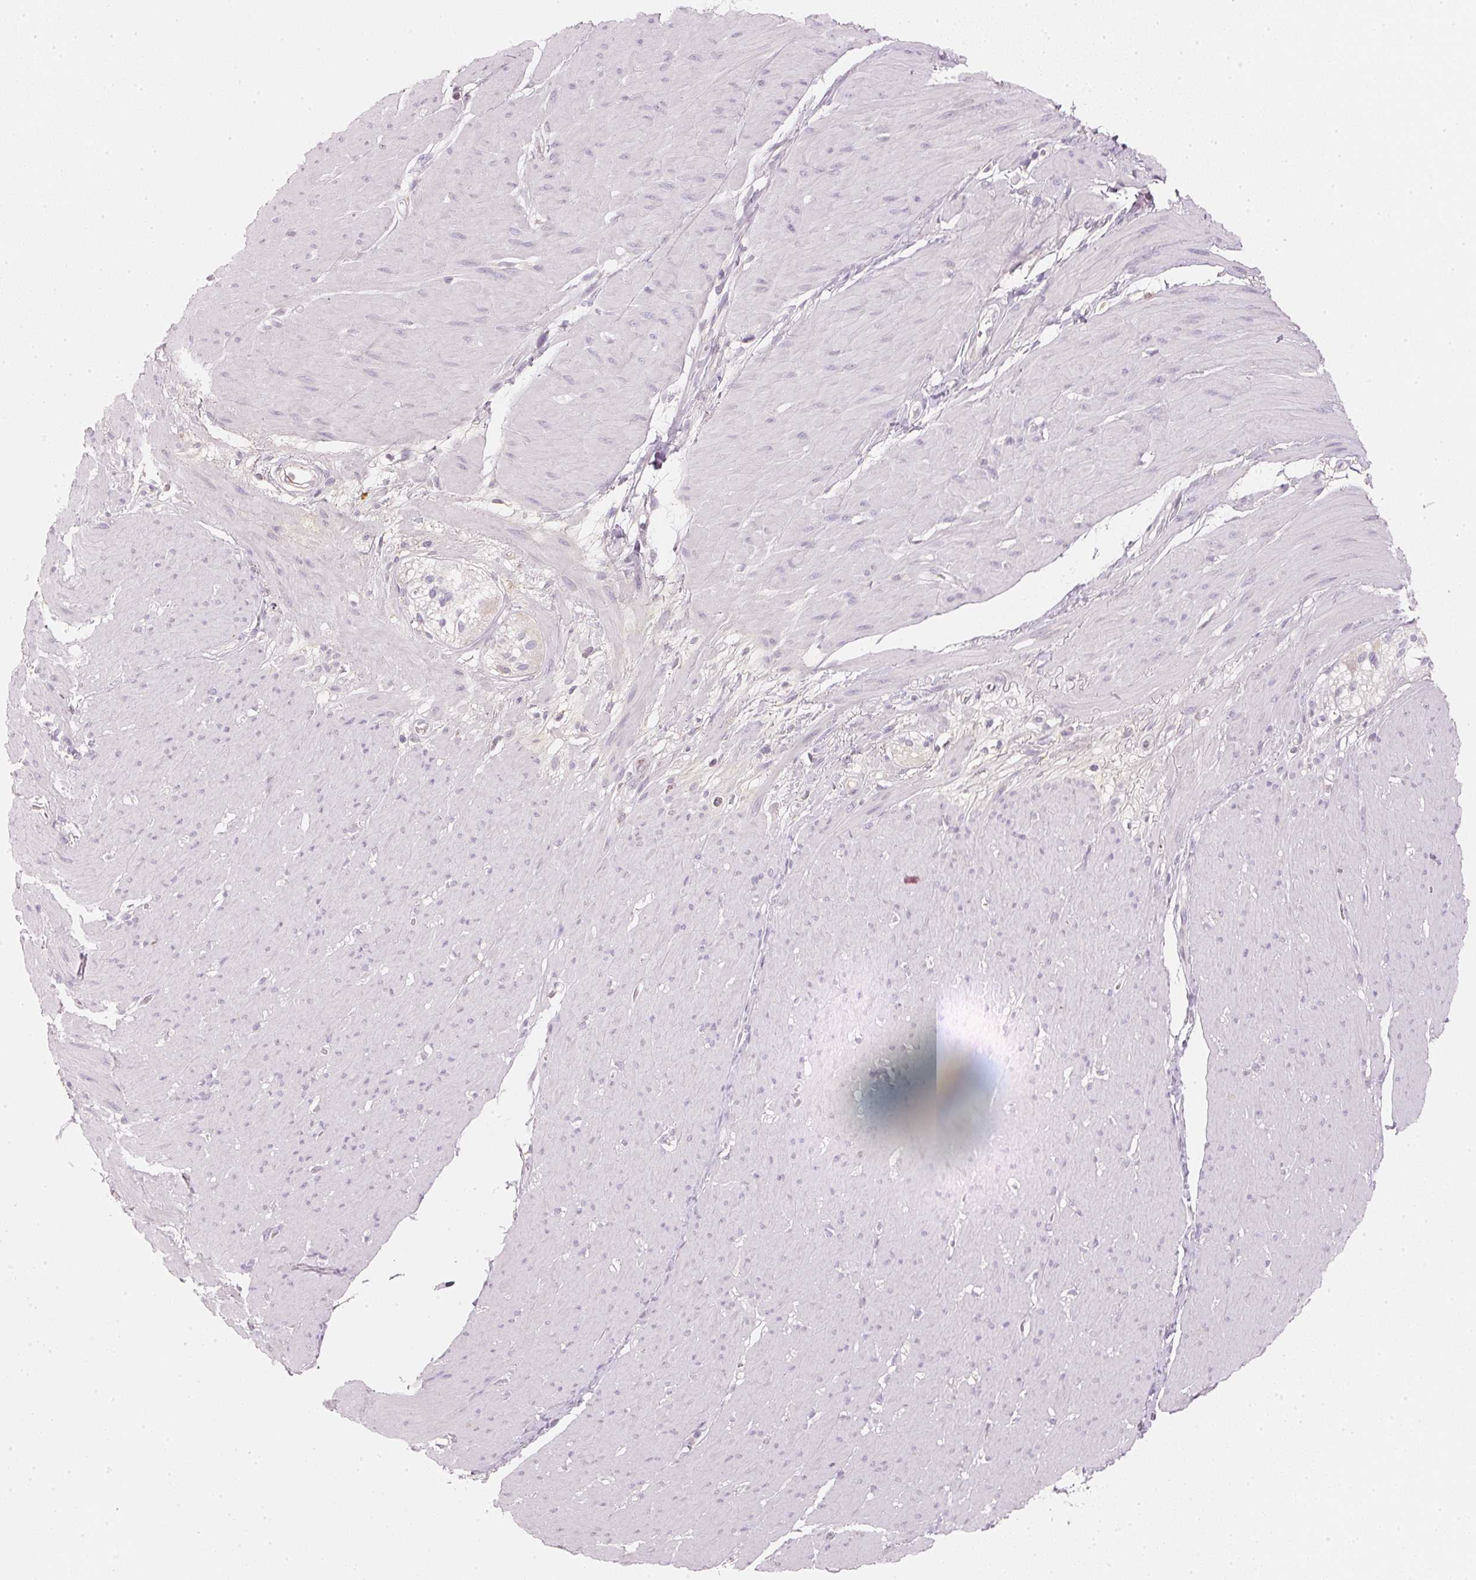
{"staining": {"intensity": "negative", "quantity": "none", "location": "none"}, "tissue": "smooth muscle", "cell_type": "Smooth muscle cells", "image_type": "normal", "snomed": [{"axis": "morphology", "description": "Normal tissue, NOS"}, {"axis": "topography", "description": "Smooth muscle"}, {"axis": "topography", "description": "Rectum"}], "caption": "Image shows no significant protein expression in smooth muscle cells of unremarkable smooth muscle.", "gene": "RMDN2", "patient": {"sex": "male", "age": 53}}